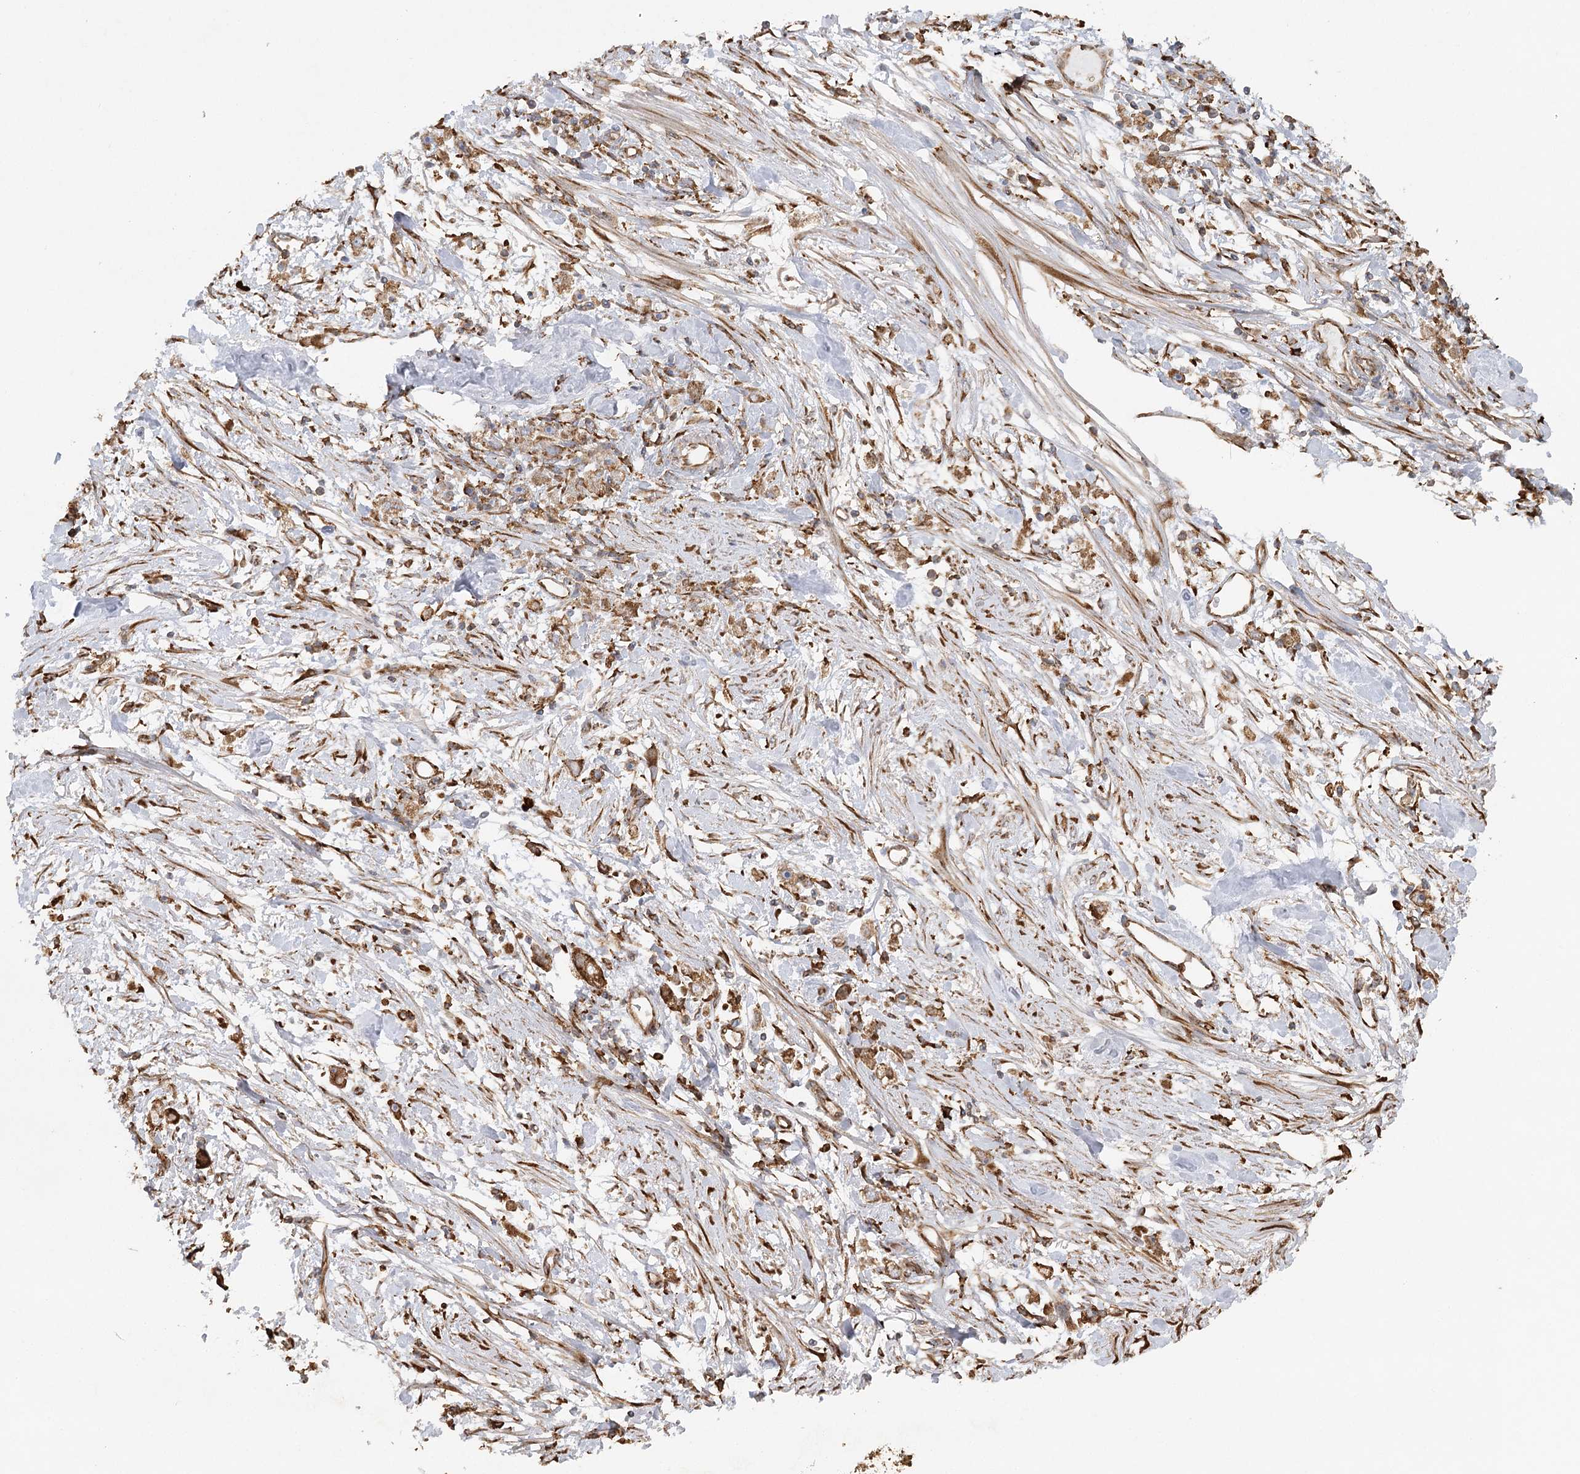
{"staining": {"intensity": "moderate", "quantity": ">75%", "location": "cytoplasmic/membranous"}, "tissue": "stomach cancer", "cell_type": "Tumor cells", "image_type": "cancer", "snomed": [{"axis": "morphology", "description": "Adenocarcinoma, NOS"}, {"axis": "topography", "description": "Stomach"}], "caption": "This histopathology image demonstrates immunohistochemistry (IHC) staining of human stomach adenocarcinoma, with medium moderate cytoplasmic/membranous staining in about >75% of tumor cells.", "gene": "ACAP2", "patient": {"sex": "female", "age": 59}}